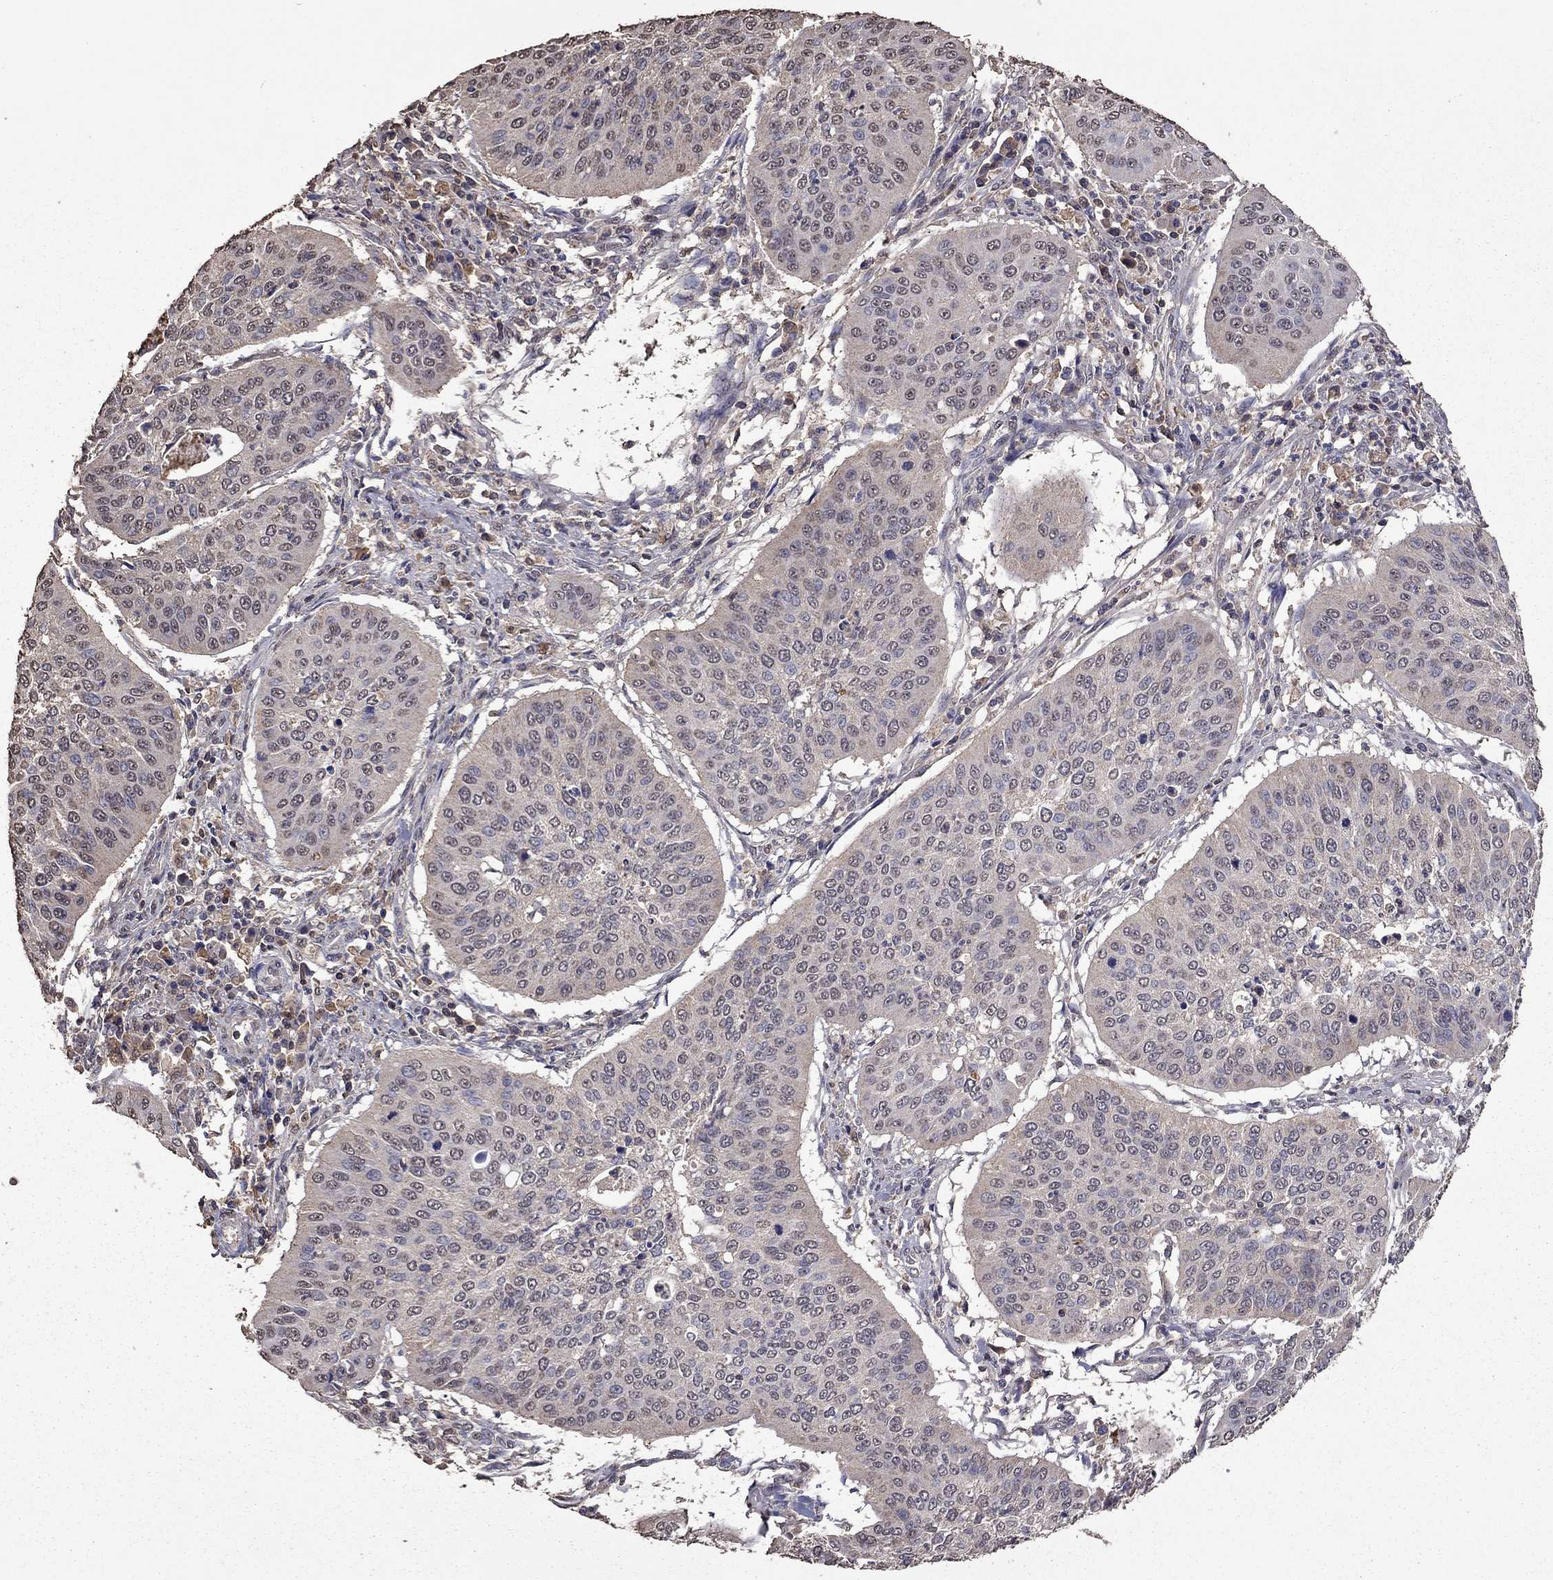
{"staining": {"intensity": "negative", "quantity": "none", "location": "none"}, "tissue": "cervical cancer", "cell_type": "Tumor cells", "image_type": "cancer", "snomed": [{"axis": "morphology", "description": "Normal tissue, NOS"}, {"axis": "morphology", "description": "Squamous cell carcinoma, NOS"}, {"axis": "topography", "description": "Cervix"}], "caption": "An immunohistochemistry histopathology image of cervical cancer (squamous cell carcinoma) is shown. There is no staining in tumor cells of cervical cancer (squamous cell carcinoma). (DAB IHC visualized using brightfield microscopy, high magnification).", "gene": "SERPINA5", "patient": {"sex": "female", "age": 39}}